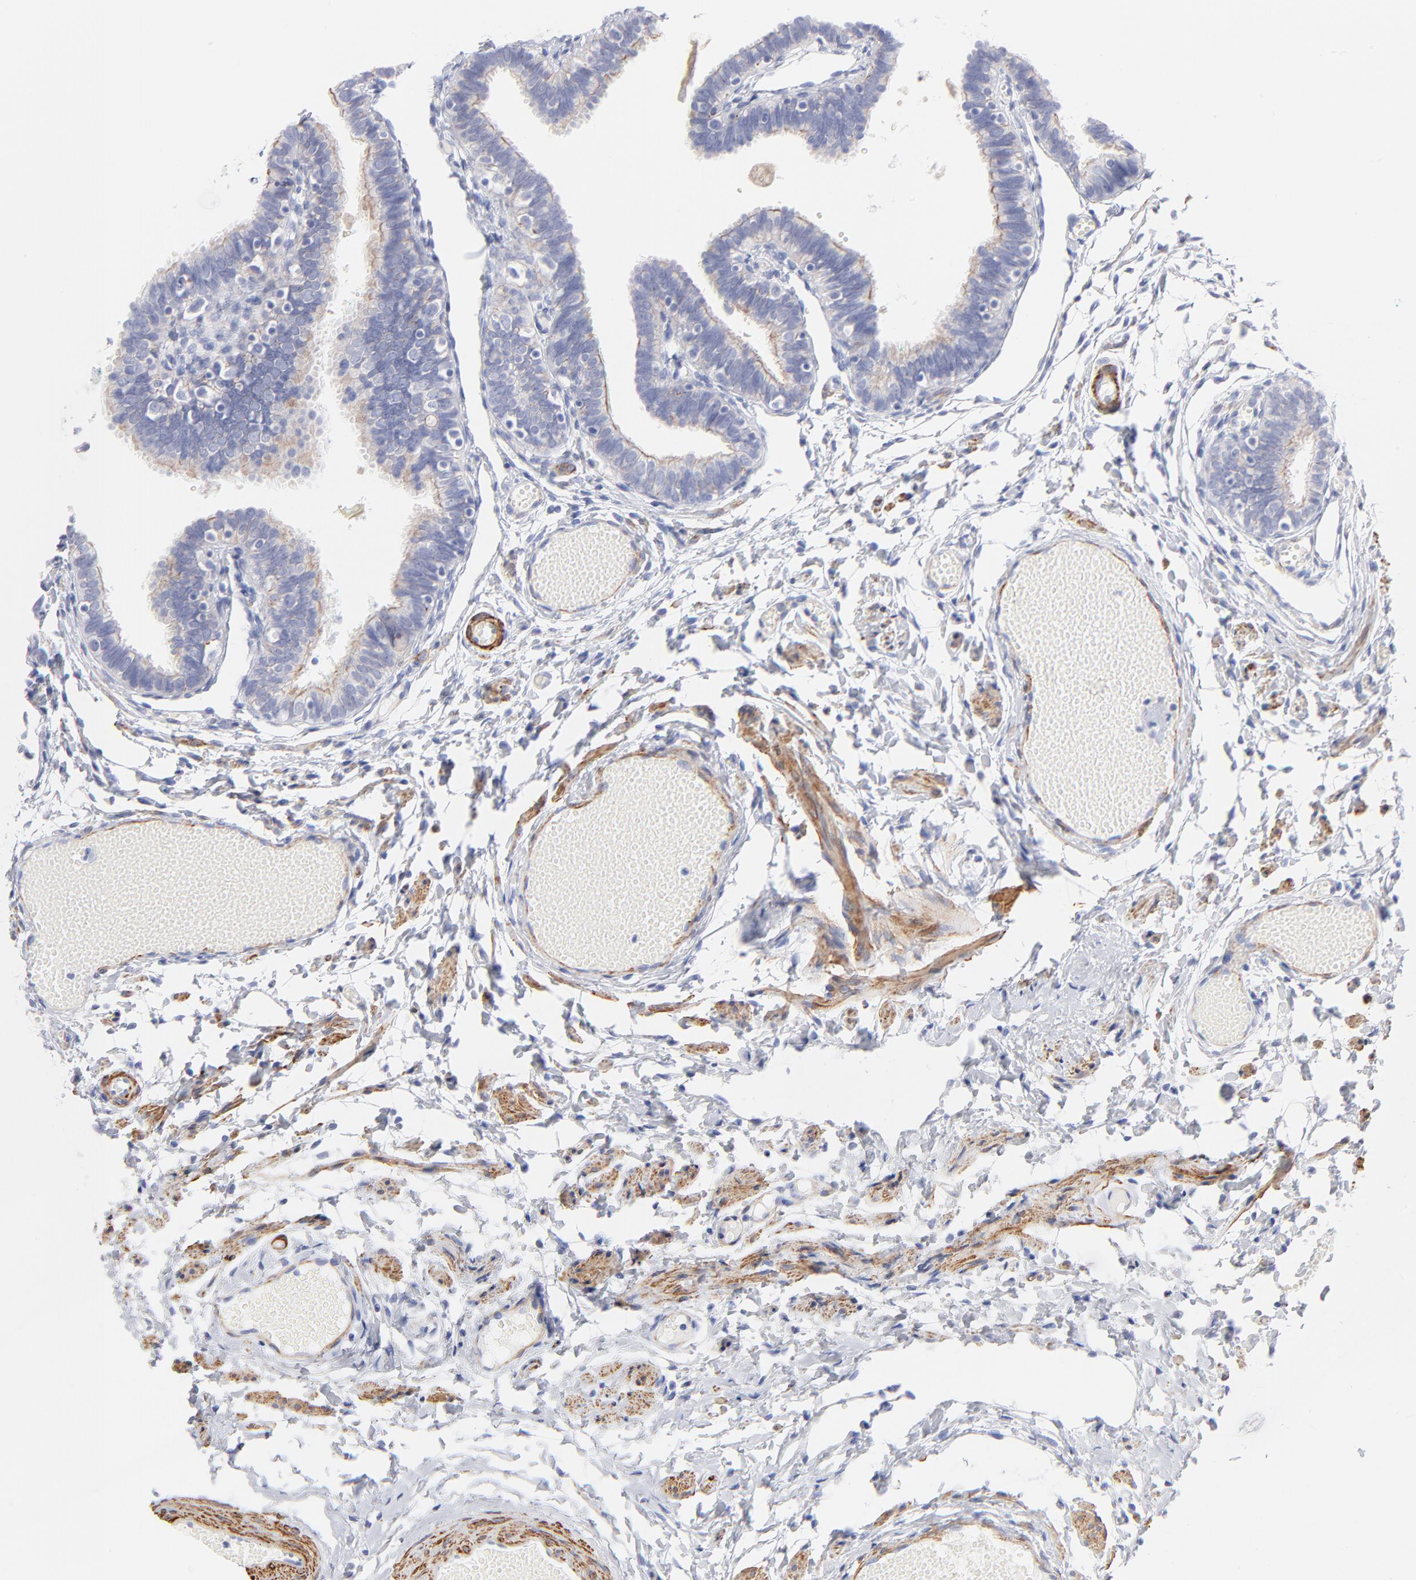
{"staining": {"intensity": "moderate", "quantity": "25%-75%", "location": "cytoplasmic/membranous"}, "tissue": "fallopian tube", "cell_type": "Glandular cells", "image_type": "normal", "snomed": [{"axis": "morphology", "description": "Normal tissue, NOS"}, {"axis": "topography", "description": "Fallopian tube"}], "caption": "High-magnification brightfield microscopy of benign fallopian tube stained with DAB (3,3'-diaminobenzidine) (brown) and counterstained with hematoxylin (blue). glandular cells exhibit moderate cytoplasmic/membranous staining is appreciated in about25%-75% of cells. (DAB = brown stain, brightfield microscopy at high magnification).", "gene": "ACTA2", "patient": {"sex": "female", "age": 46}}